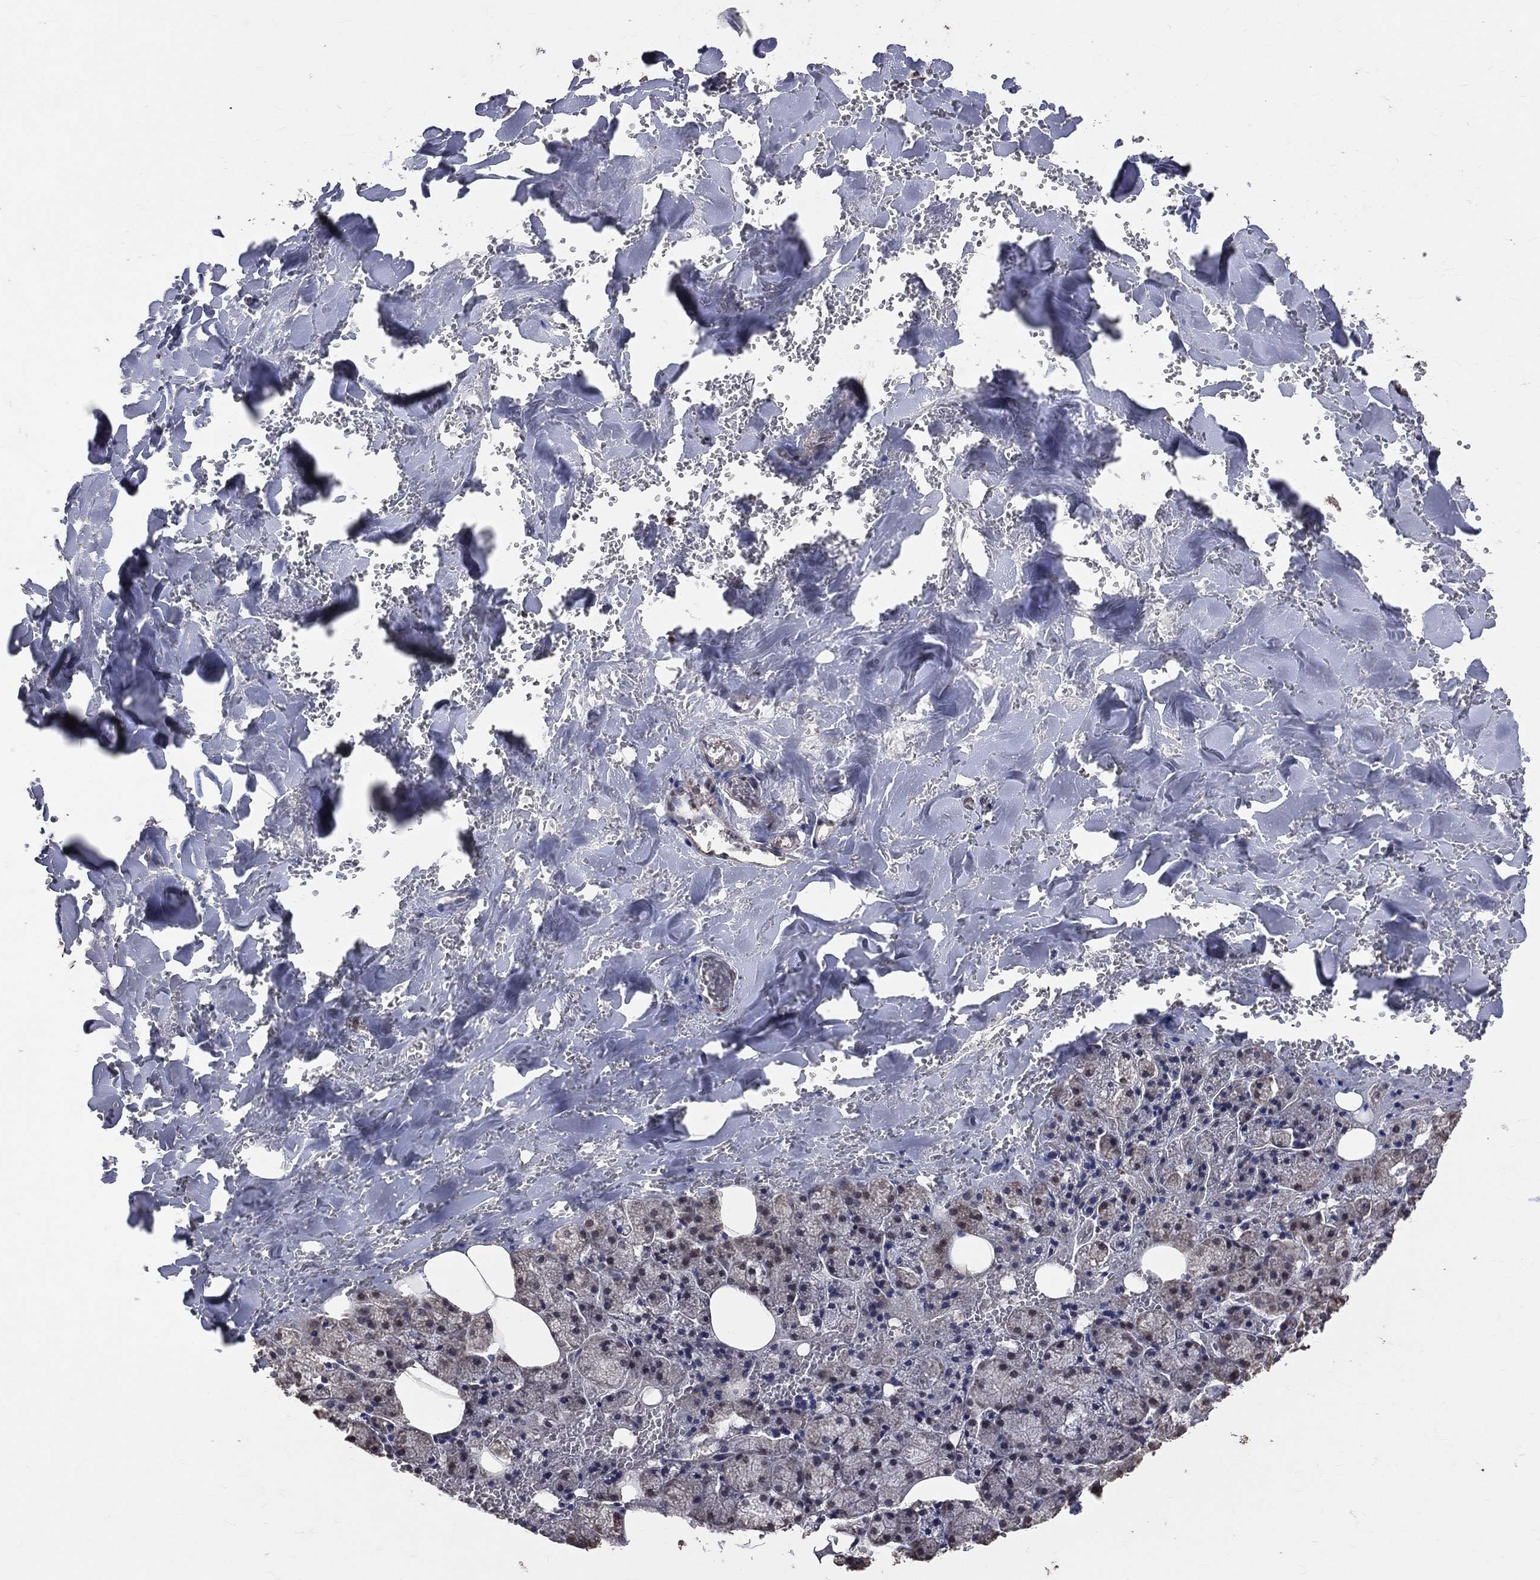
{"staining": {"intensity": "moderate", "quantity": "<25%", "location": "cytoplasmic/membranous"}, "tissue": "salivary gland", "cell_type": "Glandular cells", "image_type": "normal", "snomed": [{"axis": "morphology", "description": "Normal tissue, NOS"}, {"axis": "topography", "description": "Salivary gland"}], "caption": "Glandular cells show moderate cytoplasmic/membranous staining in approximately <25% of cells in unremarkable salivary gland.", "gene": "LY6K", "patient": {"sex": "male", "age": 38}}